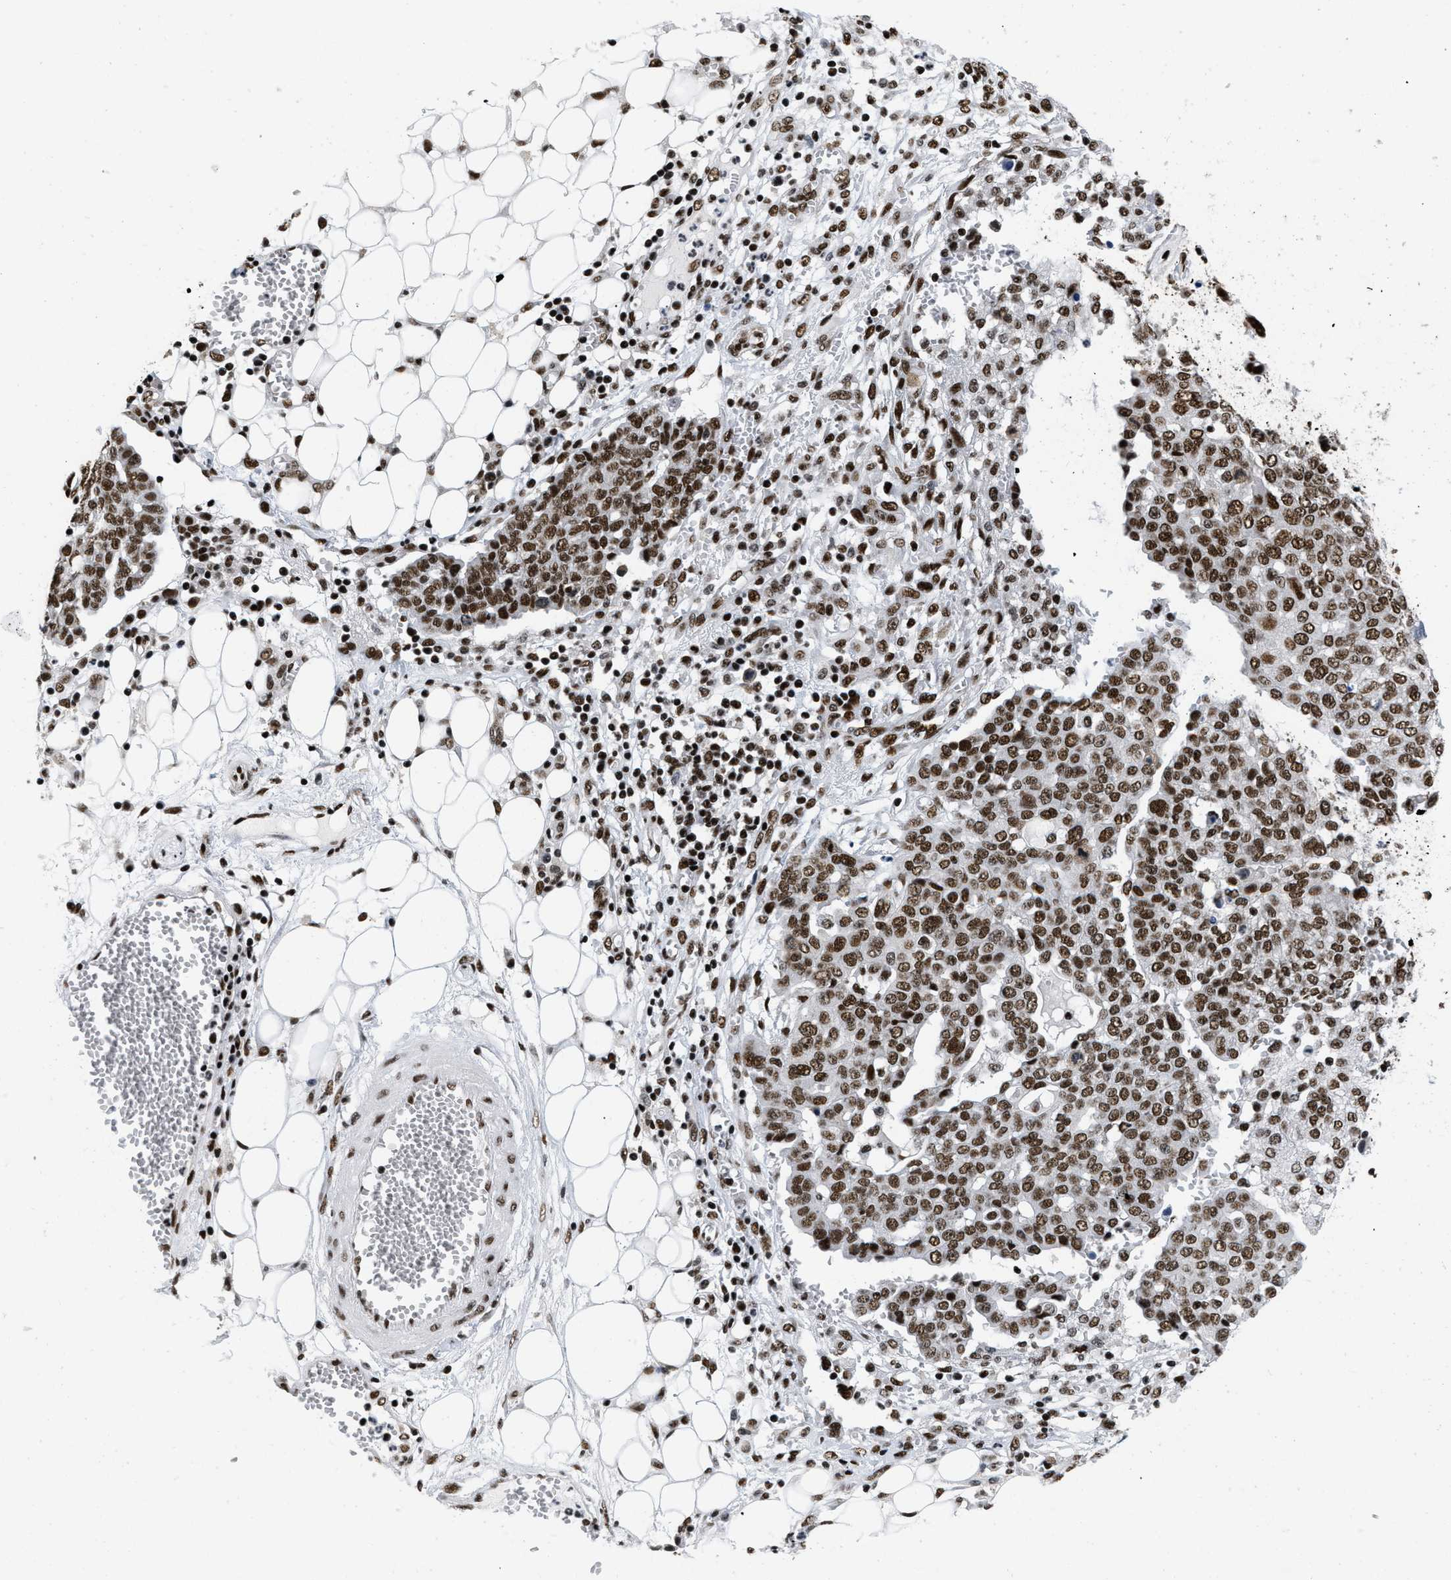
{"staining": {"intensity": "strong", "quantity": ">75%", "location": "nuclear"}, "tissue": "ovarian cancer", "cell_type": "Tumor cells", "image_type": "cancer", "snomed": [{"axis": "morphology", "description": "Cystadenocarcinoma, serous, NOS"}, {"axis": "topography", "description": "Soft tissue"}, {"axis": "topography", "description": "Ovary"}], "caption": "A photomicrograph of ovarian cancer stained for a protein shows strong nuclear brown staining in tumor cells.", "gene": "CREB1", "patient": {"sex": "female", "age": 57}}